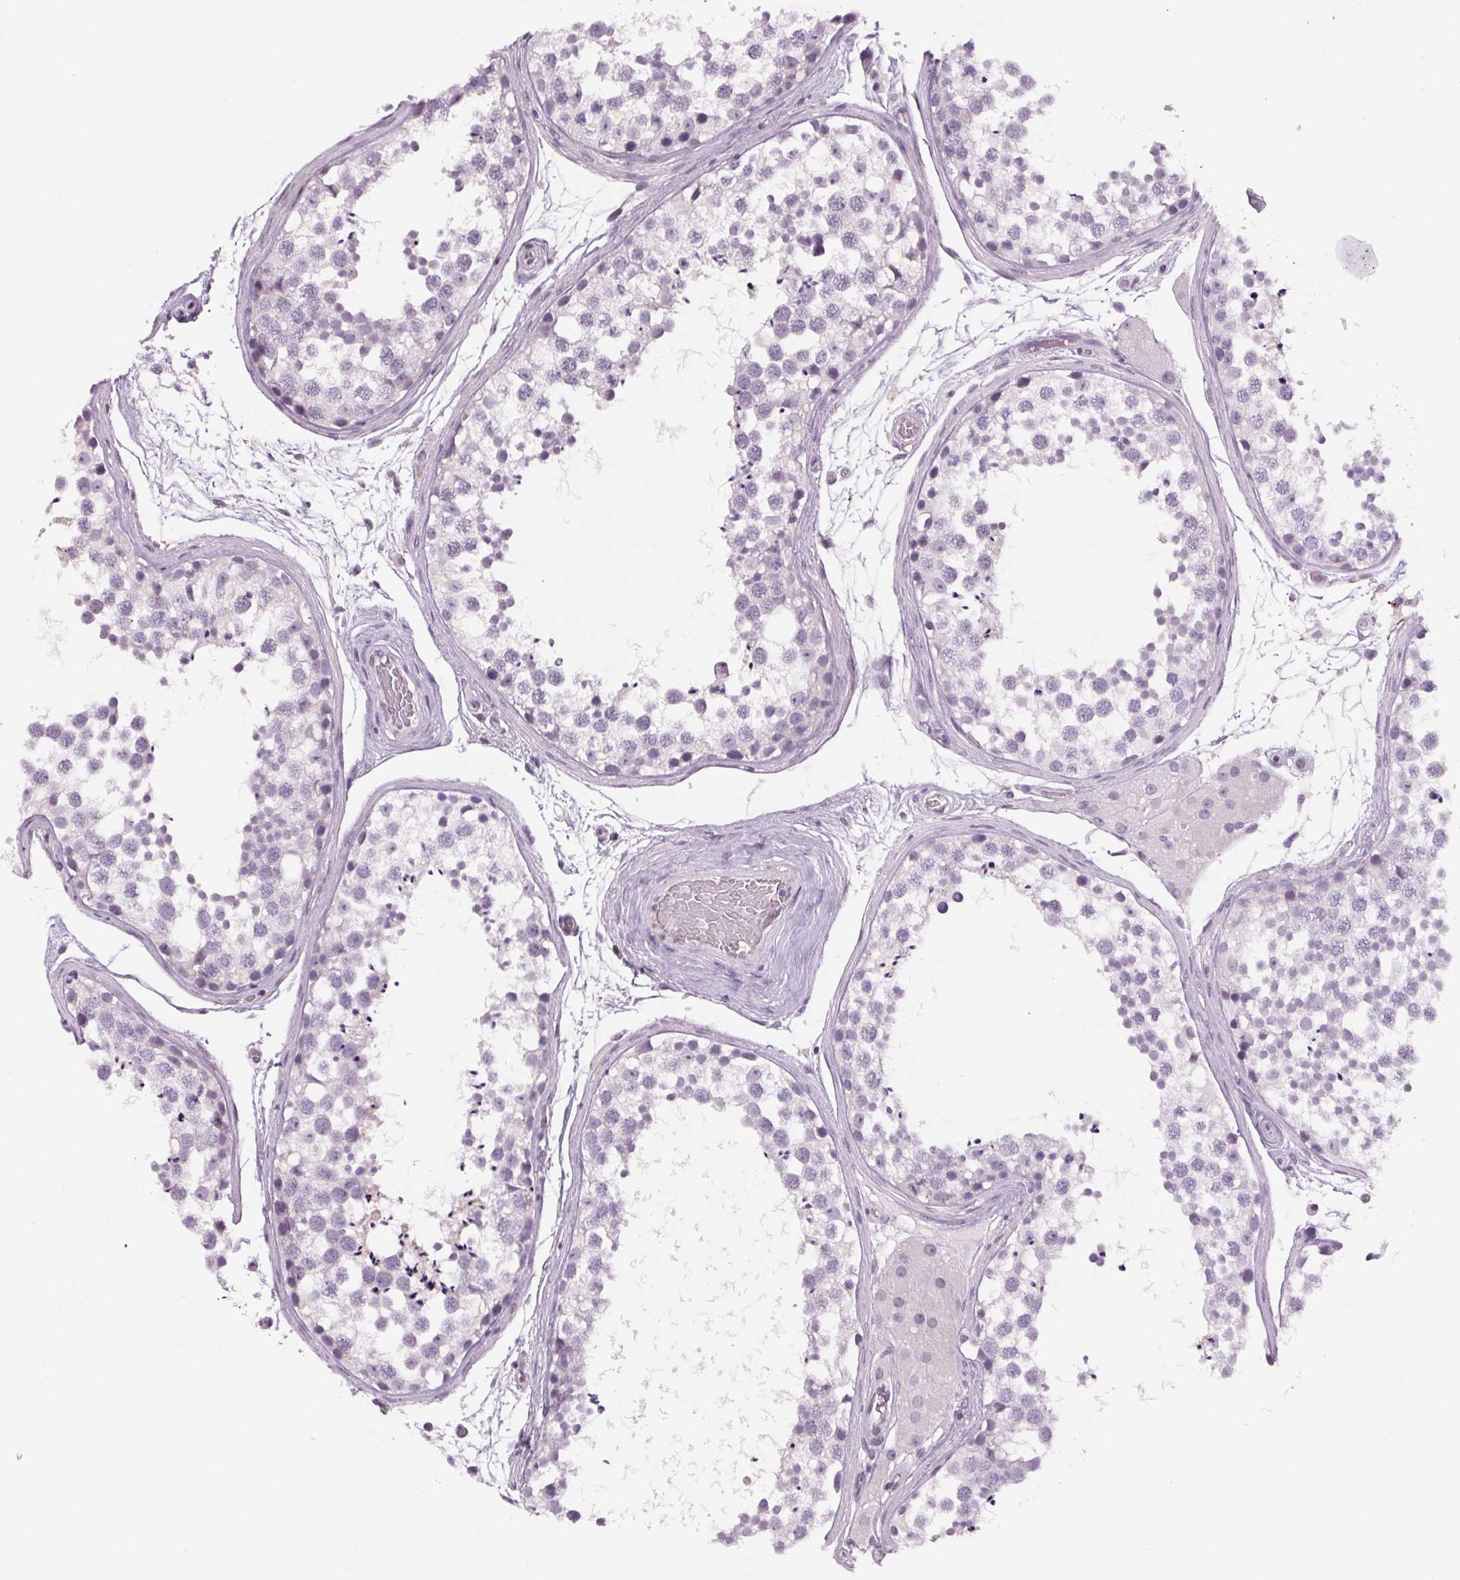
{"staining": {"intensity": "negative", "quantity": "none", "location": "none"}, "tissue": "testis", "cell_type": "Cells in seminiferous ducts", "image_type": "normal", "snomed": [{"axis": "morphology", "description": "Normal tissue, NOS"}, {"axis": "morphology", "description": "Seminoma, NOS"}, {"axis": "topography", "description": "Testis"}], "caption": "Protein analysis of benign testis demonstrates no significant positivity in cells in seminiferous ducts.", "gene": "SLC6A19", "patient": {"sex": "male", "age": 65}}